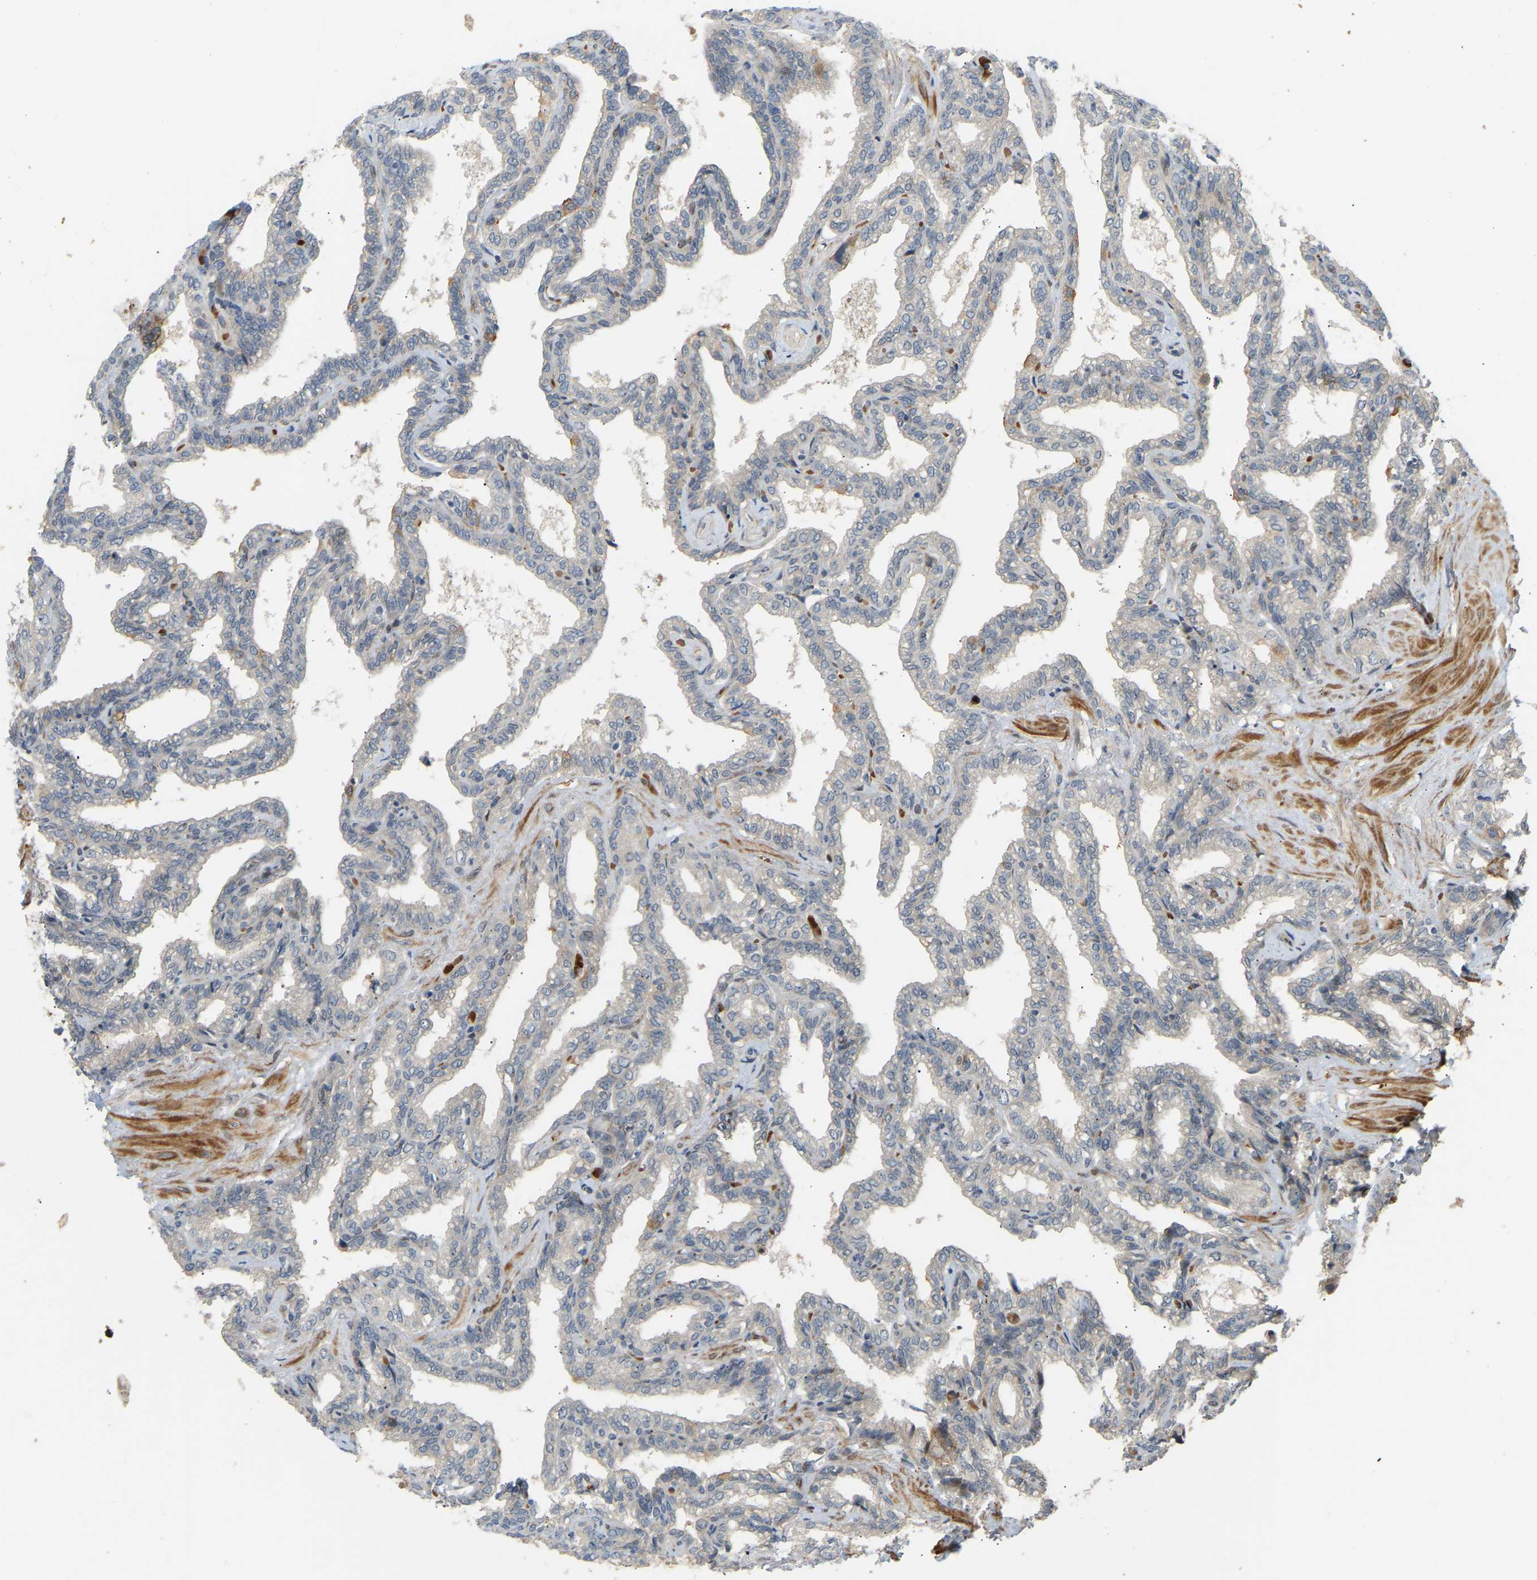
{"staining": {"intensity": "weak", "quantity": "25%-75%", "location": "cytoplasmic/membranous"}, "tissue": "seminal vesicle", "cell_type": "Glandular cells", "image_type": "normal", "snomed": [{"axis": "morphology", "description": "Normal tissue, NOS"}, {"axis": "topography", "description": "Seminal veicle"}], "caption": "Weak cytoplasmic/membranous positivity for a protein is appreciated in about 25%-75% of glandular cells of unremarkable seminal vesicle using immunohistochemistry.", "gene": "POGLUT2", "patient": {"sex": "male", "age": 46}}